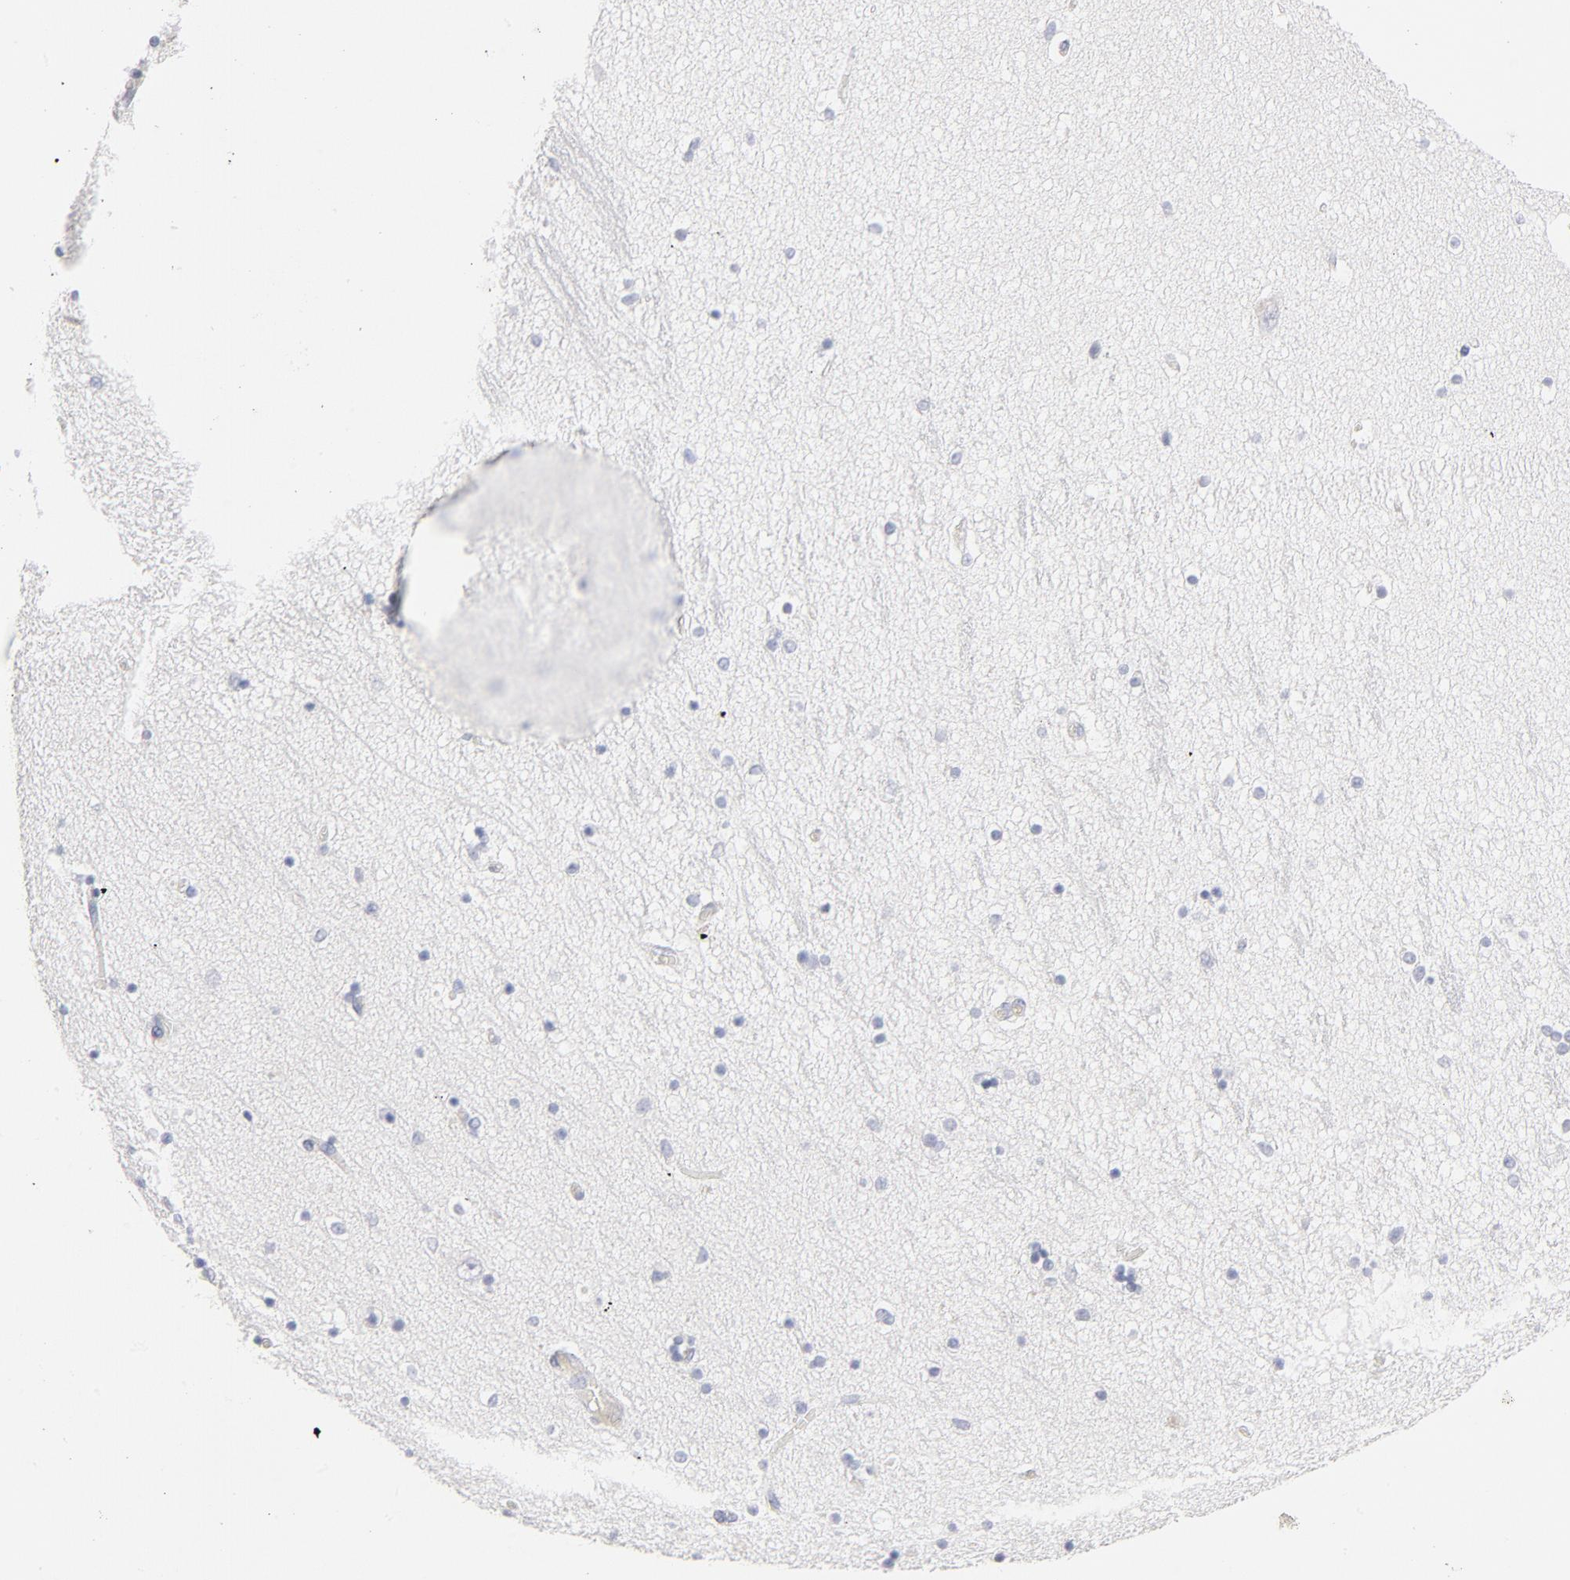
{"staining": {"intensity": "negative", "quantity": "none", "location": "none"}, "tissue": "hippocampus", "cell_type": "Glial cells", "image_type": "normal", "snomed": [{"axis": "morphology", "description": "Normal tissue, NOS"}, {"axis": "topography", "description": "Hippocampus"}], "caption": "The photomicrograph shows no staining of glial cells in normal hippocampus.", "gene": "MCM7", "patient": {"sex": "female", "age": 54}}